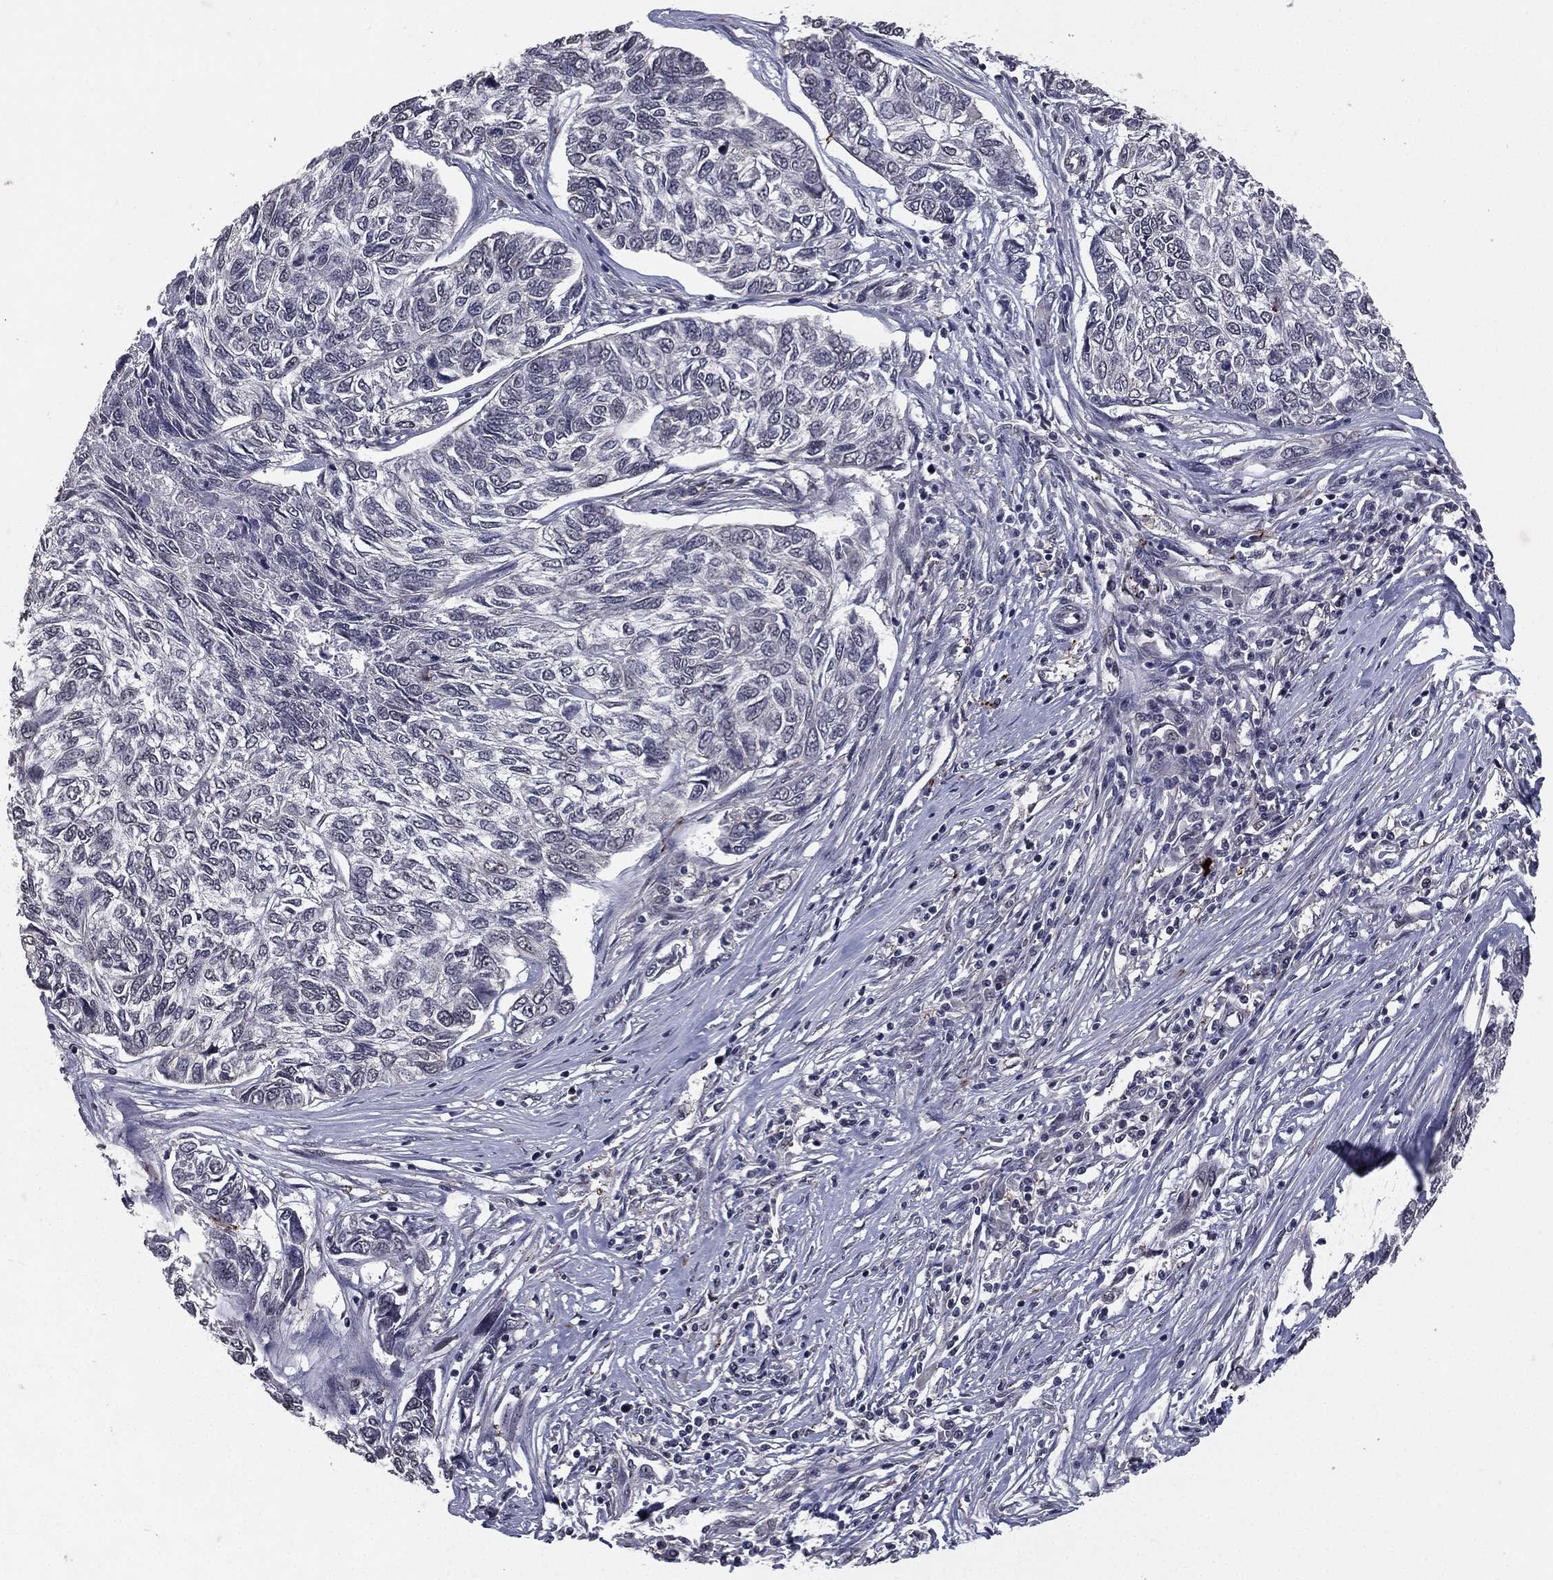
{"staining": {"intensity": "negative", "quantity": "none", "location": "none"}, "tissue": "skin cancer", "cell_type": "Tumor cells", "image_type": "cancer", "snomed": [{"axis": "morphology", "description": "Basal cell carcinoma"}, {"axis": "topography", "description": "Skin"}], "caption": "The photomicrograph displays no staining of tumor cells in skin cancer (basal cell carcinoma). (Stains: DAB (3,3'-diaminobenzidine) immunohistochemistry with hematoxylin counter stain, Microscopy: brightfield microscopy at high magnification).", "gene": "RARB", "patient": {"sex": "female", "age": 65}}